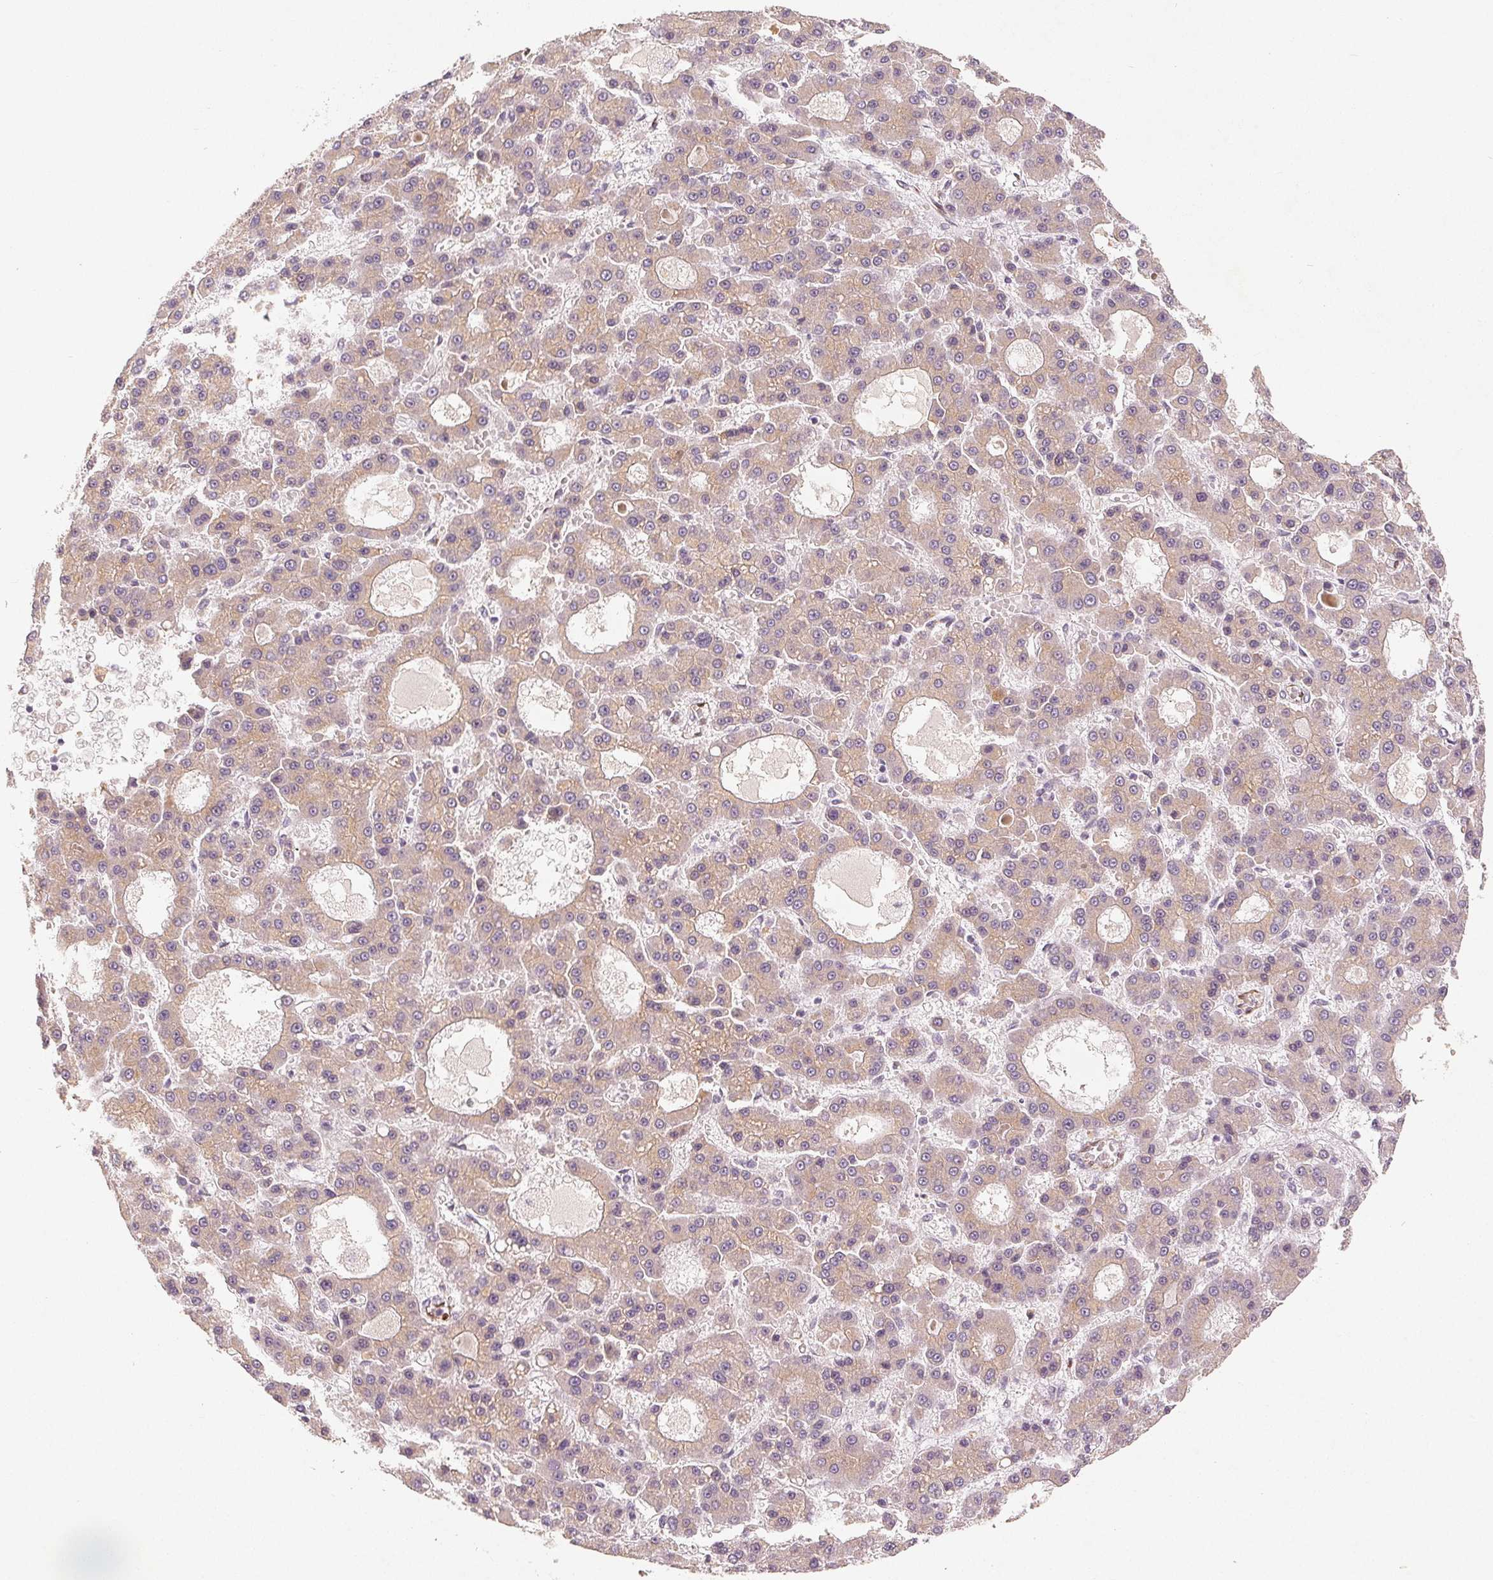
{"staining": {"intensity": "weak", "quantity": ">75%", "location": "cytoplasmic/membranous"}, "tissue": "liver cancer", "cell_type": "Tumor cells", "image_type": "cancer", "snomed": [{"axis": "morphology", "description": "Carcinoma, Hepatocellular, NOS"}, {"axis": "topography", "description": "Liver"}], "caption": "Protein staining of liver cancer (hepatocellular carcinoma) tissue demonstrates weak cytoplasmic/membranous positivity in about >75% of tumor cells.", "gene": "TMSB15B", "patient": {"sex": "male", "age": 70}}